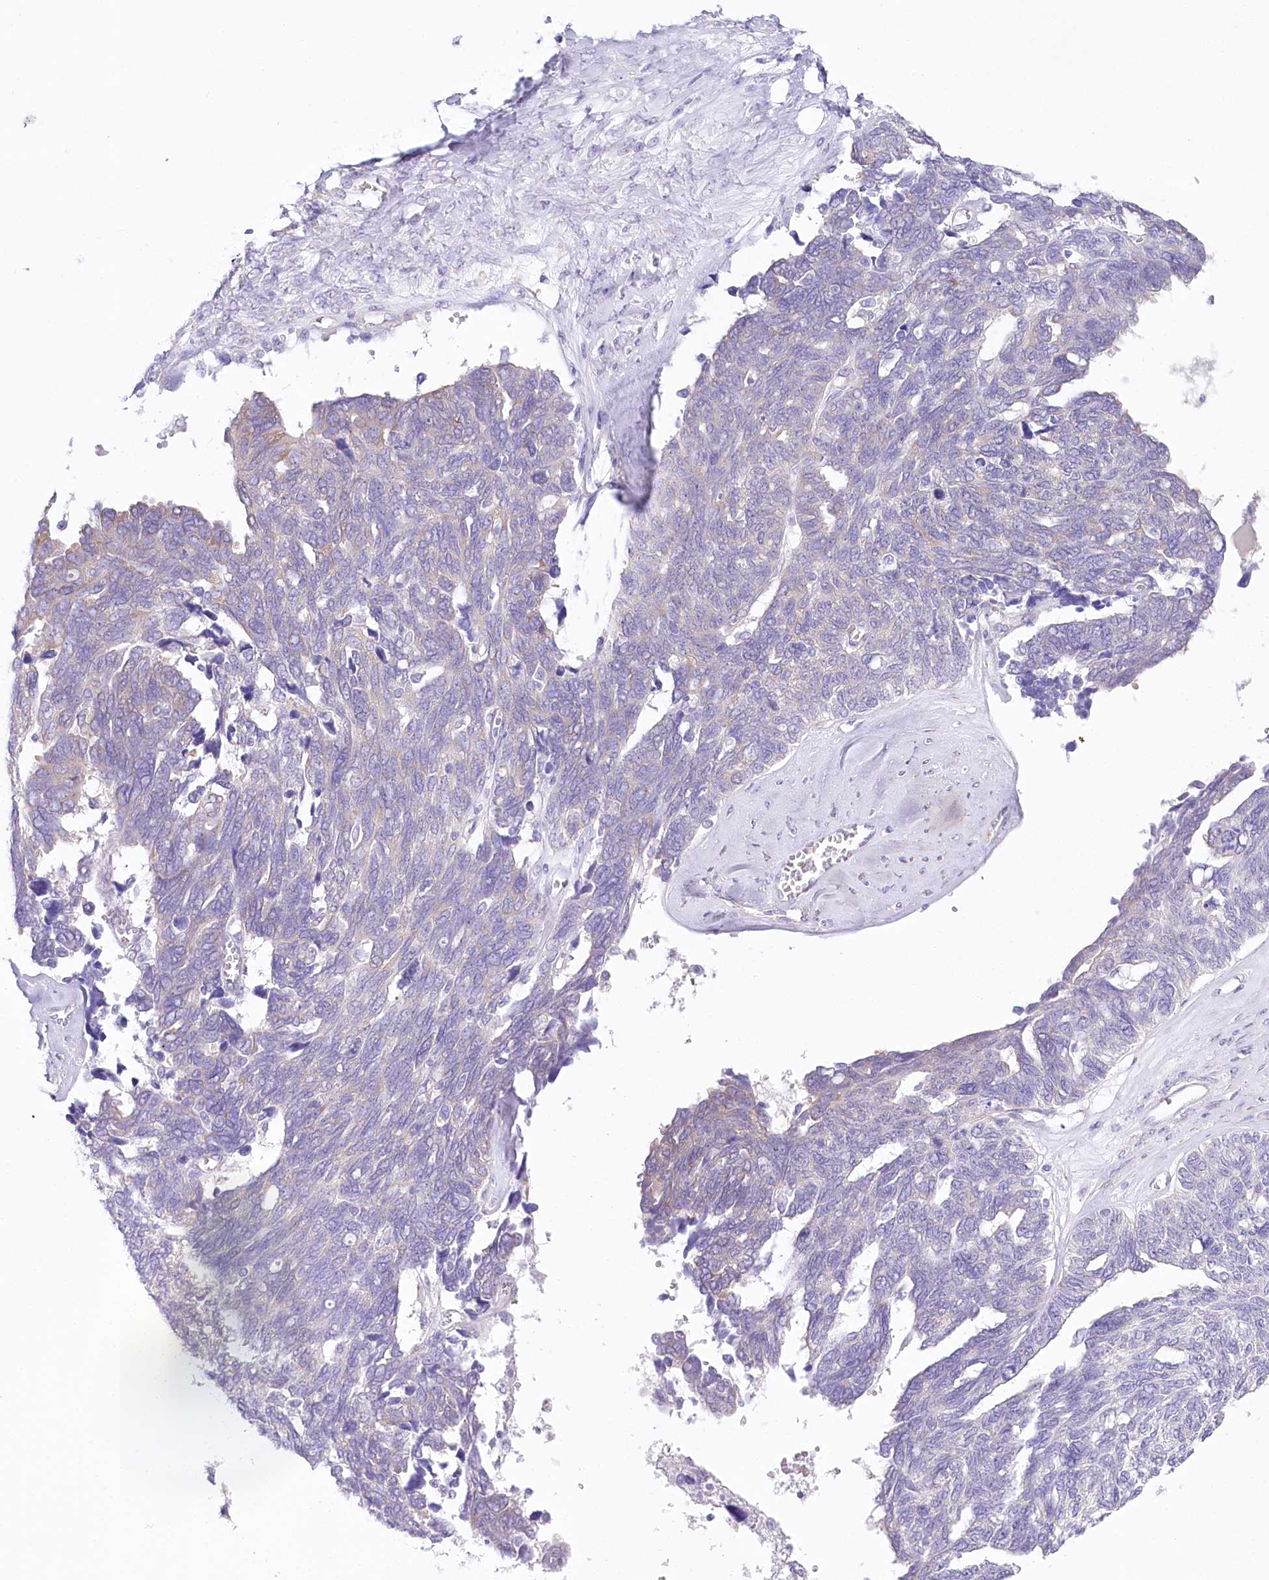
{"staining": {"intensity": "weak", "quantity": "<25%", "location": "cytoplasmic/membranous"}, "tissue": "ovarian cancer", "cell_type": "Tumor cells", "image_type": "cancer", "snomed": [{"axis": "morphology", "description": "Cystadenocarcinoma, serous, NOS"}, {"axis": "topography", "description": "Ovary"}], "caption": "A micrograph of human ovarian cancer is negative for staining in tumor cells. Nuclei are stained in blue.", "gene": "CSN3", "patient": {"sex": "female", "age": 79}}